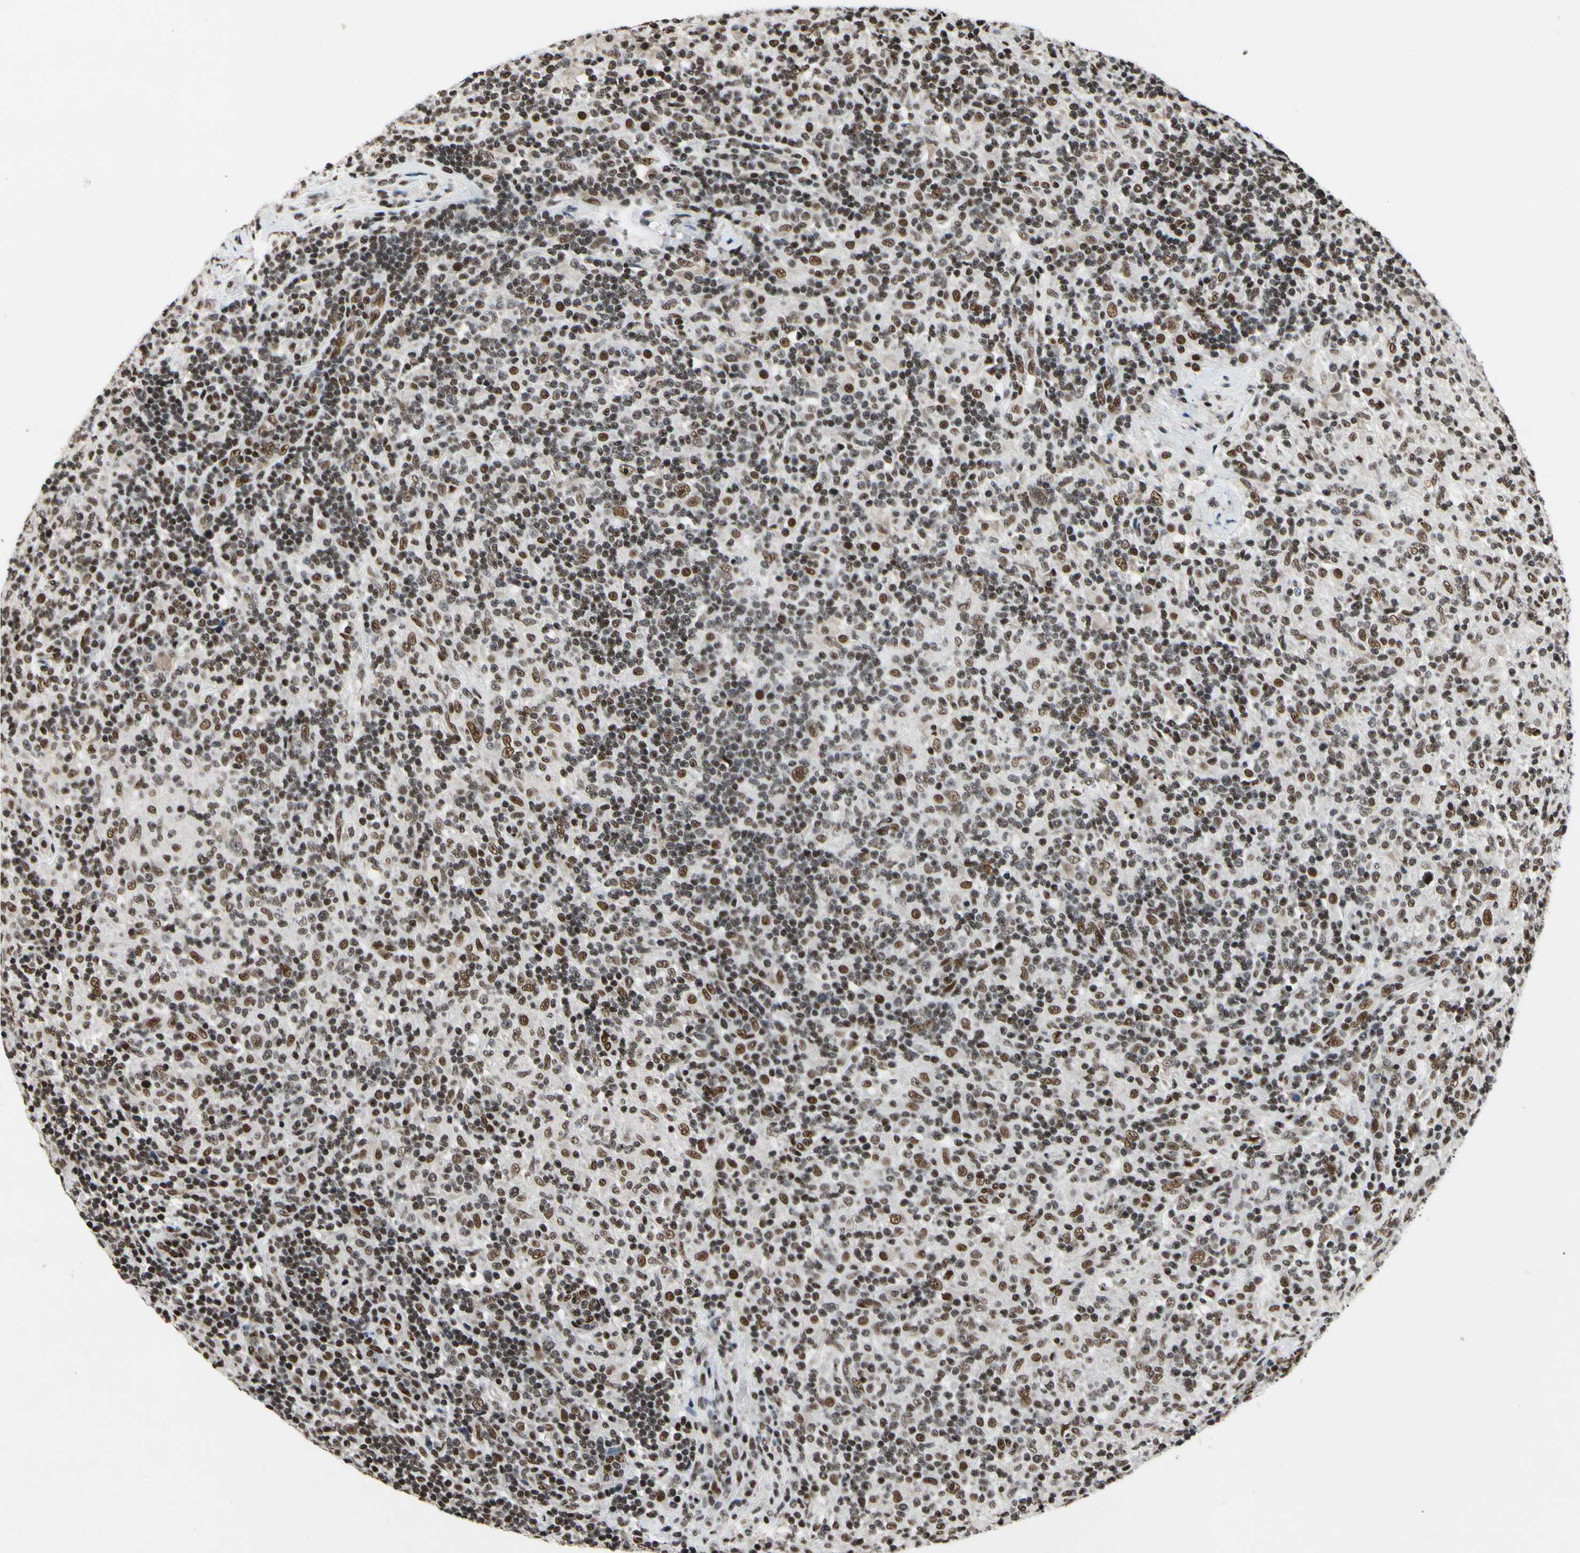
{"staining": {"intensity": "strong", "quantity": ">75%", "location": "nuclear"}, "tissue": "lymphoma", "cell_type": "Tumor cells", "image_type": "cancer", "snomed": [{"axis": "morphology", "description": "Hodgkin's disease, NOS"}, {"axis": "topography", "description": "Lymph node"}], "caption": "Lymphoma tissue reveals strong nuclear positivity in about >75% of tumor cells", "gene": "RECQL", "patient": {"sex": "male", "age": 70}}